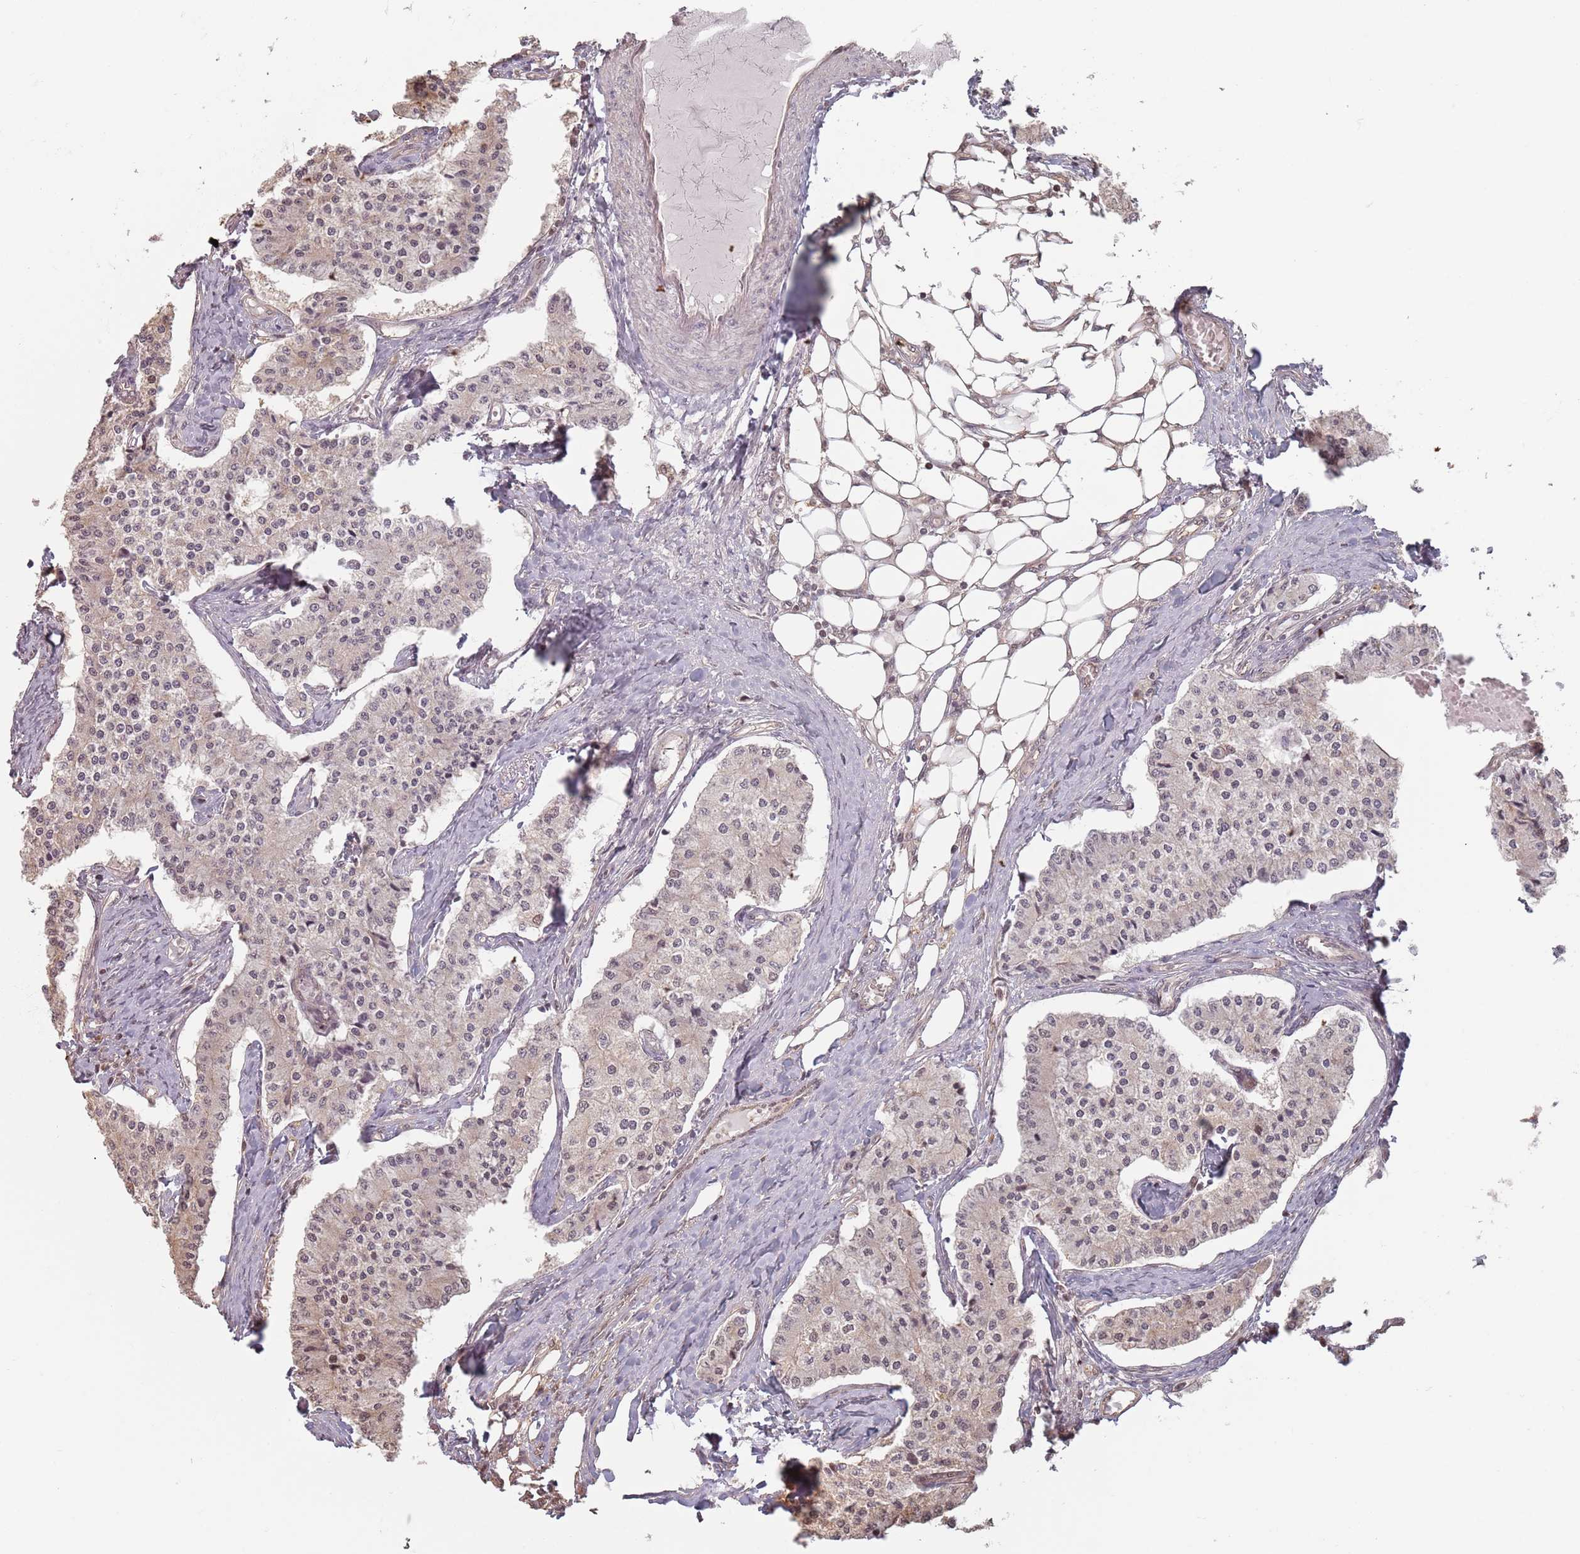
{"staining": {"intensity": "weak", "quantity": "25%-75%", "location": "nuclear"}, "tissue": "carcinoid", "cell_type": "Tumor cells", "image_type": "cancer", "snomed": [{"axis": "morphology", "description": "Carcinoid, malignant, NOS"}, {"axis": "topography", "description": "Colon"}], "caption": "This is an image of IHC staining of carcinoid, which shows weak positivity in the nuclear of tumor cells.", "gene": "PLSCR5", "patient": {"sex": "female", "age": 52}}